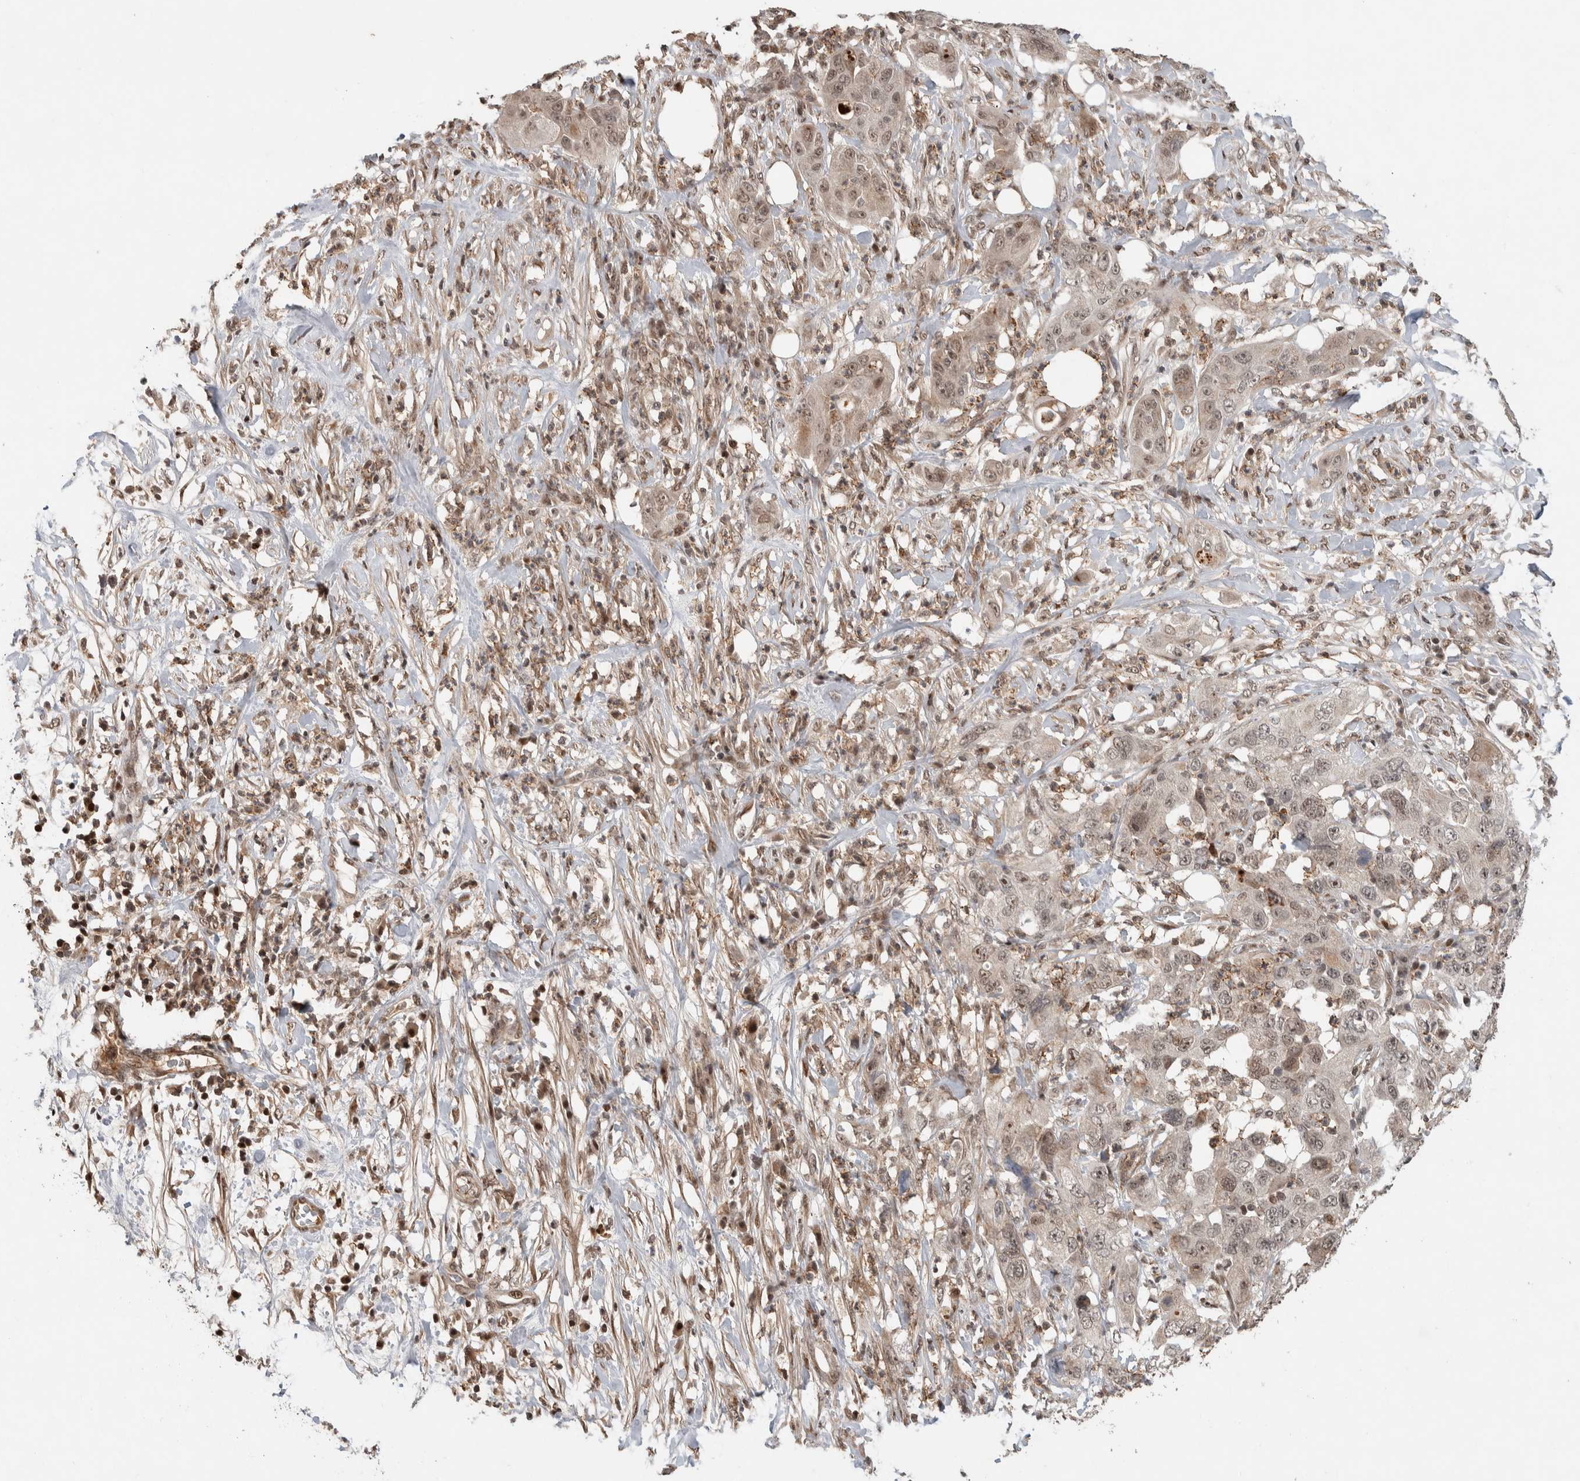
{"staining": {"intensity": "weak", "quantity": ">75%", "location": "nuclear"}, "tissue": "pancreatic cancer", "cell_type": "Tumor cells", "image_type": "cancer", "snomed": [{"axis": "morphology", "description": "Adenocarcinoma, NOS"}, {"axis": "topography", "description": "Pancreas"}], "caption": "An IHC micrograph of neoplastic tissue is shown. Protein staining in brown shows weak nuclear positivity in pancreatic adenocarcinoma within tumor cells. The staining was performed using DAB (3,3'-diaminobenzidine) to visualize the protein expression in brown, while the nuclei were stained in blue with hematoxylin (Magnification: 20x).", "gene": "ZNF521", "patient": {"sex": "female", "age": 78}}